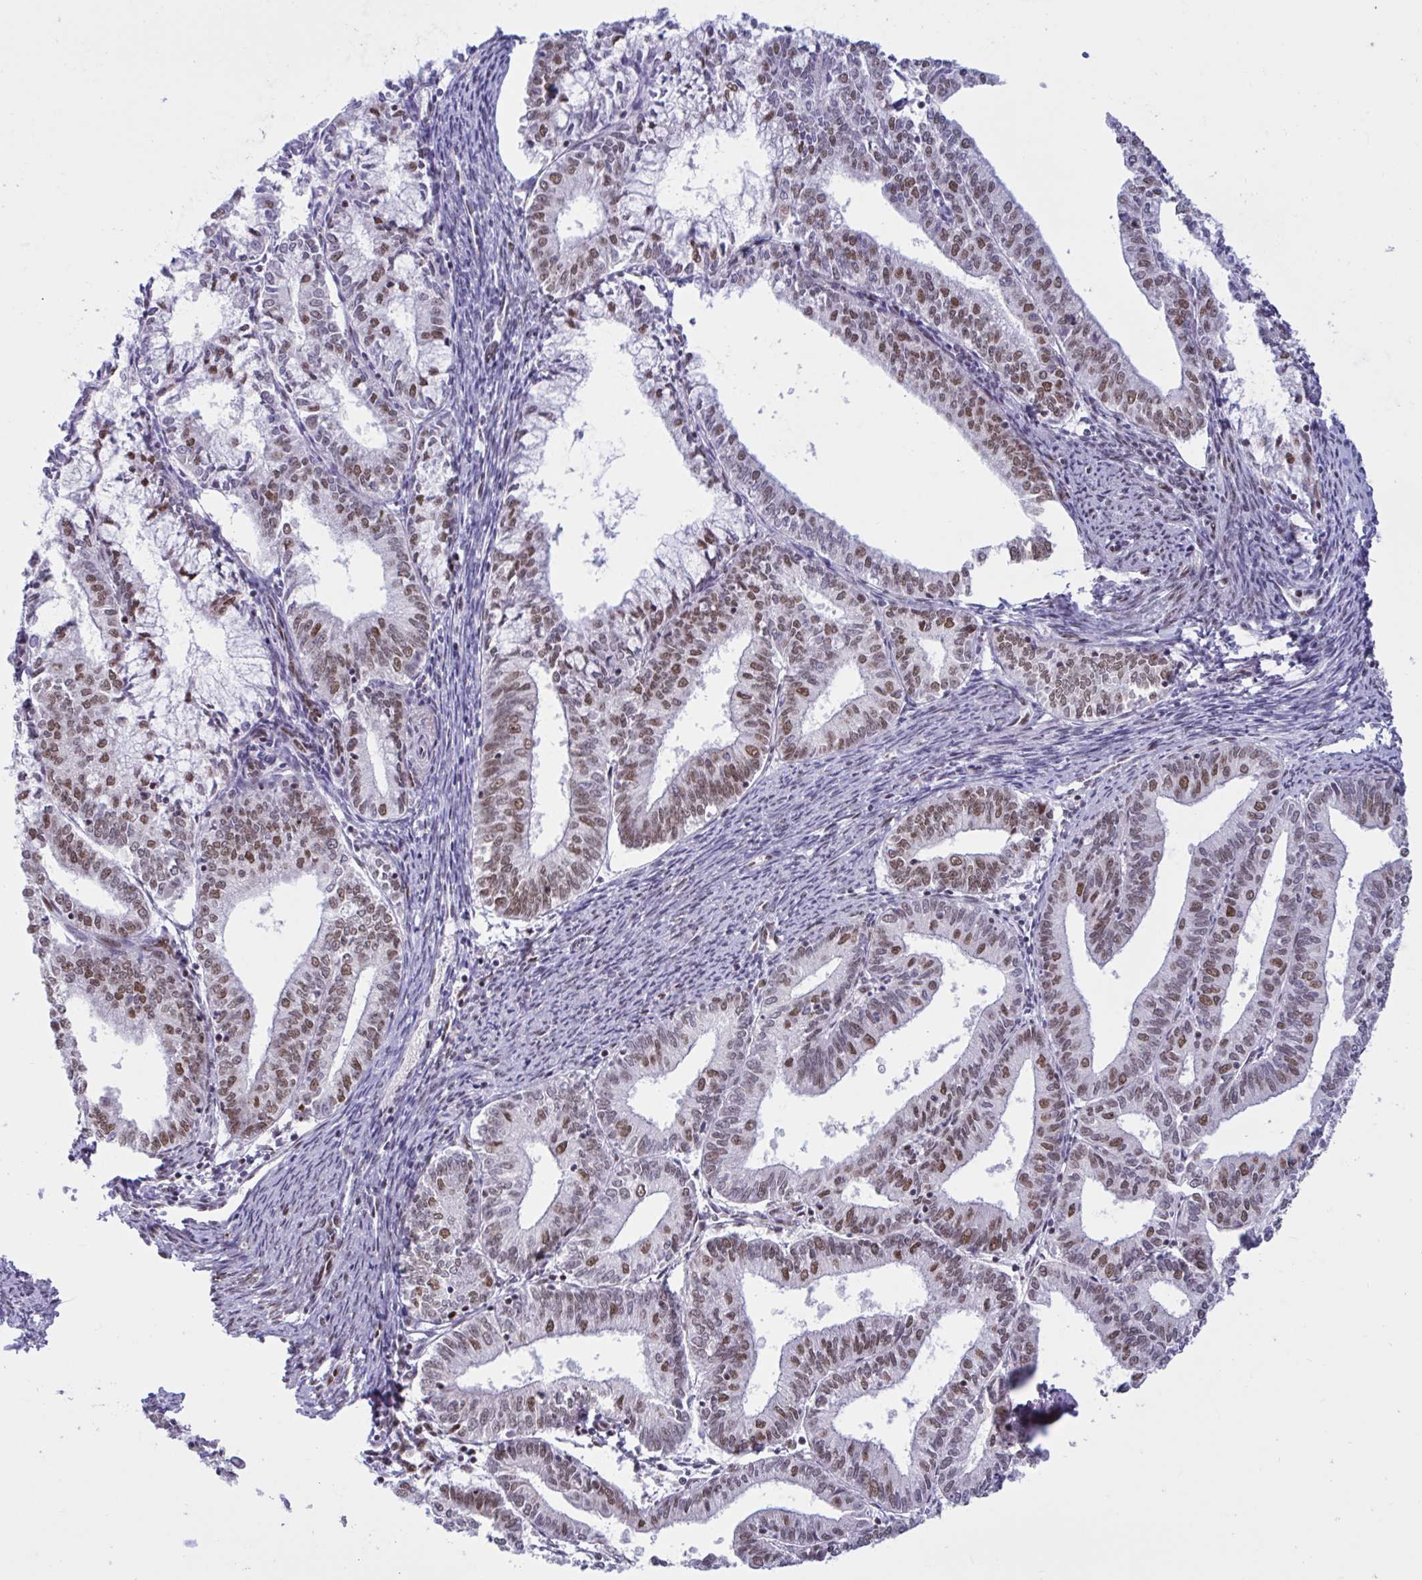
{"staining": {"intensity": "moderate", "quantity": "25%-75%", "location": "nuclear"}, "tissue": "endometrial cancer", "cell_type": "Tumor cells", "image_type": "cancer", "snomed": [{"axis": "morphology", "description": "Adenocarcinoma, NOS"}, {"axis": "topography", "description": "Endometrium"}], "caption": "A high-resolution histopathology image shows immunohistochemistry (IHC) staining of endometrial cancer, which displays moderate nuclear expression in about 25%-75% of tumor cells. The protein is shown in brown color, while the nuclei are stained blue.", "gene": "CBFA2T2", "patient": {"sex": "female", "age": 61}}